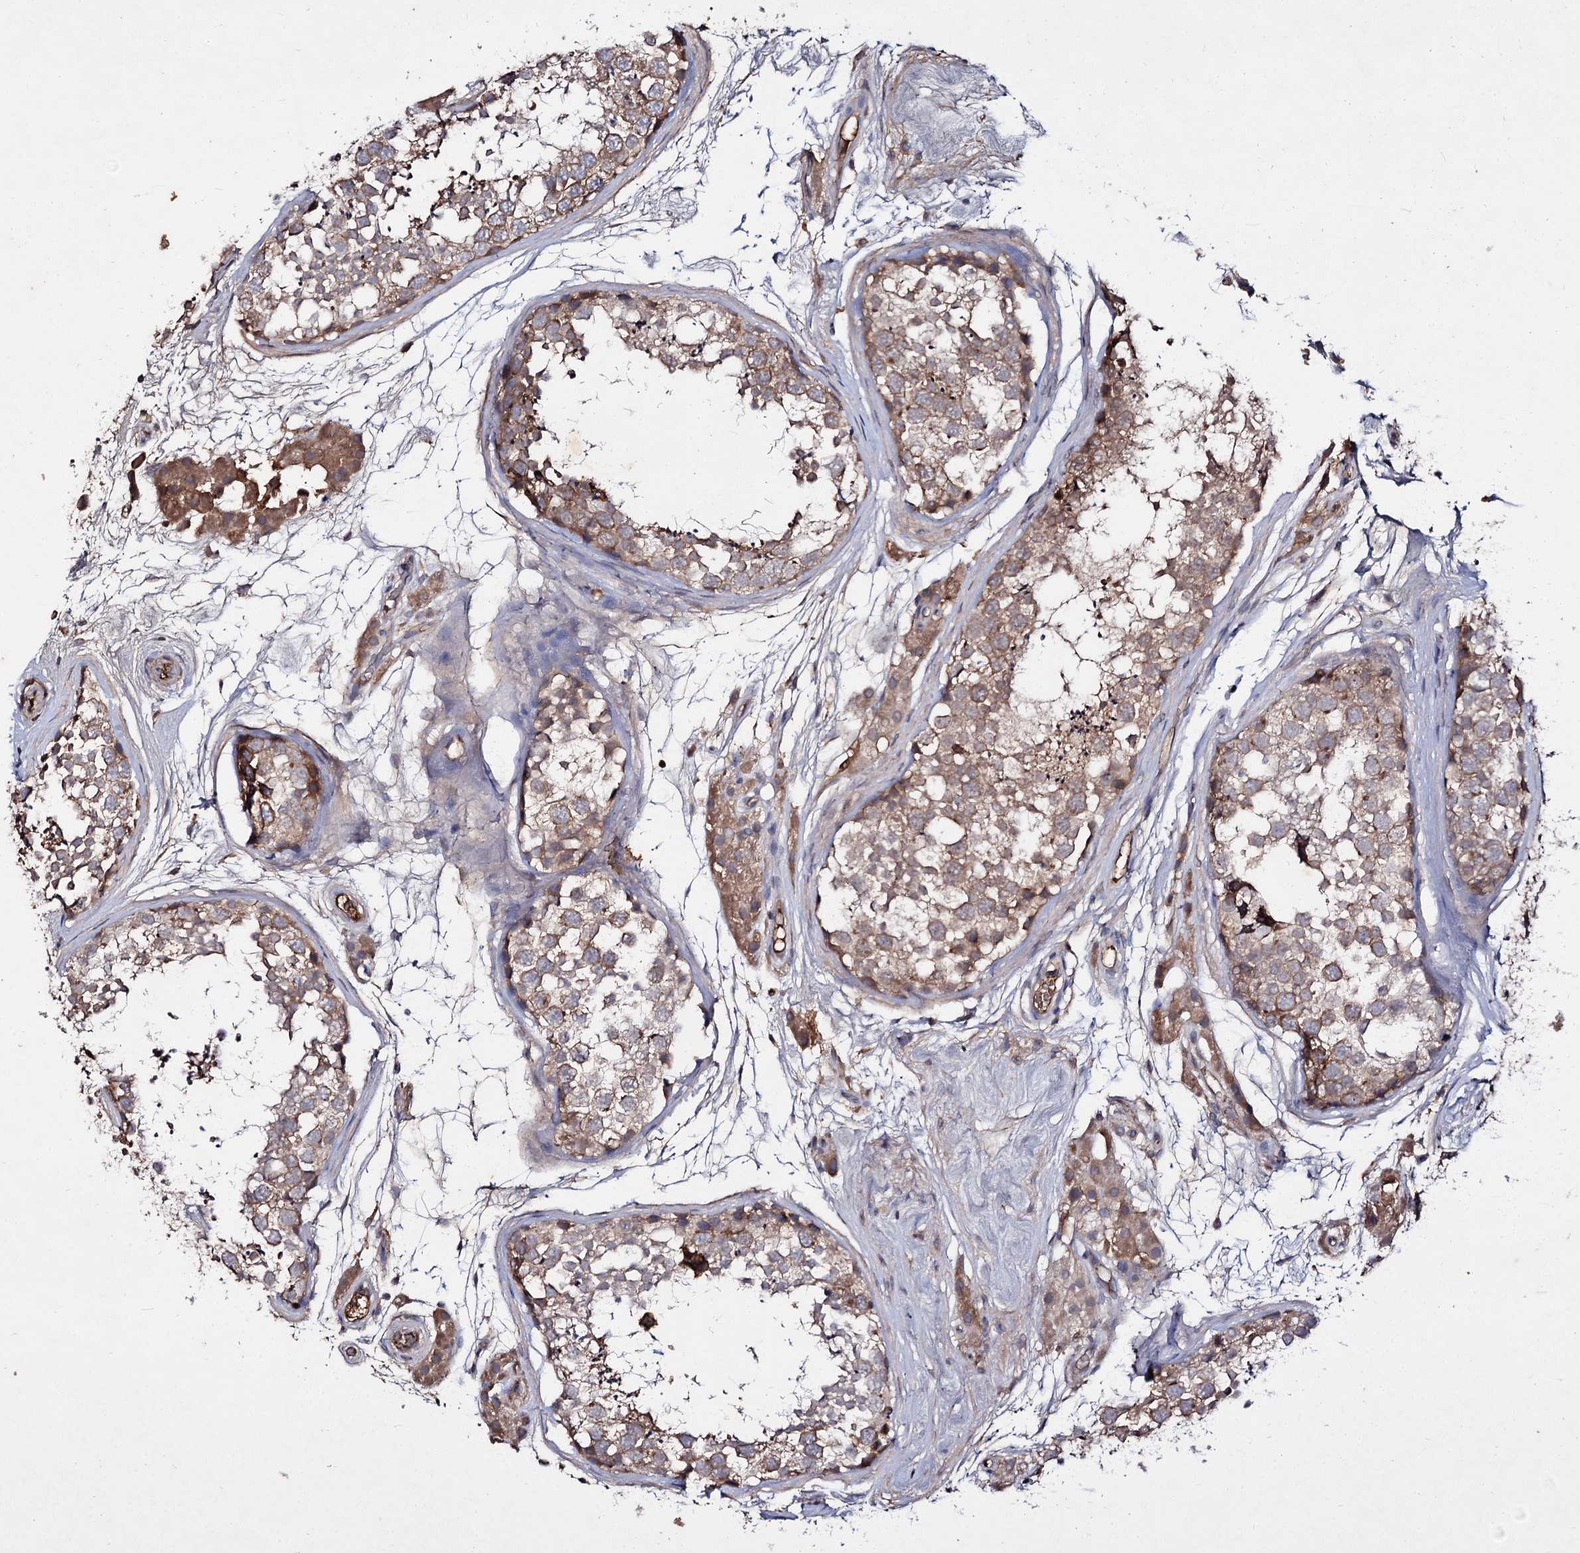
{"staining": {"intensity": "weak", "quantity": ">75%", "location": "cytoplasmic/membranous"}, "tissue": "testis", "cell_type": "Cells in seminiferous ducts", "image_type": "normal", "snomed": [{"axis": "morphology", "description": "Normal tissue, NOS"}, {"axis": "topography", "description": "Testis"}], "caption": "This photomicrograph displays IHC staining of benign testis, with low weak cytoplasmic/membranous staining in about >75% of cells in seminiferous ducts.", "gene": "ARFIP2", "patient": {"sex": "male", "age": 56}}